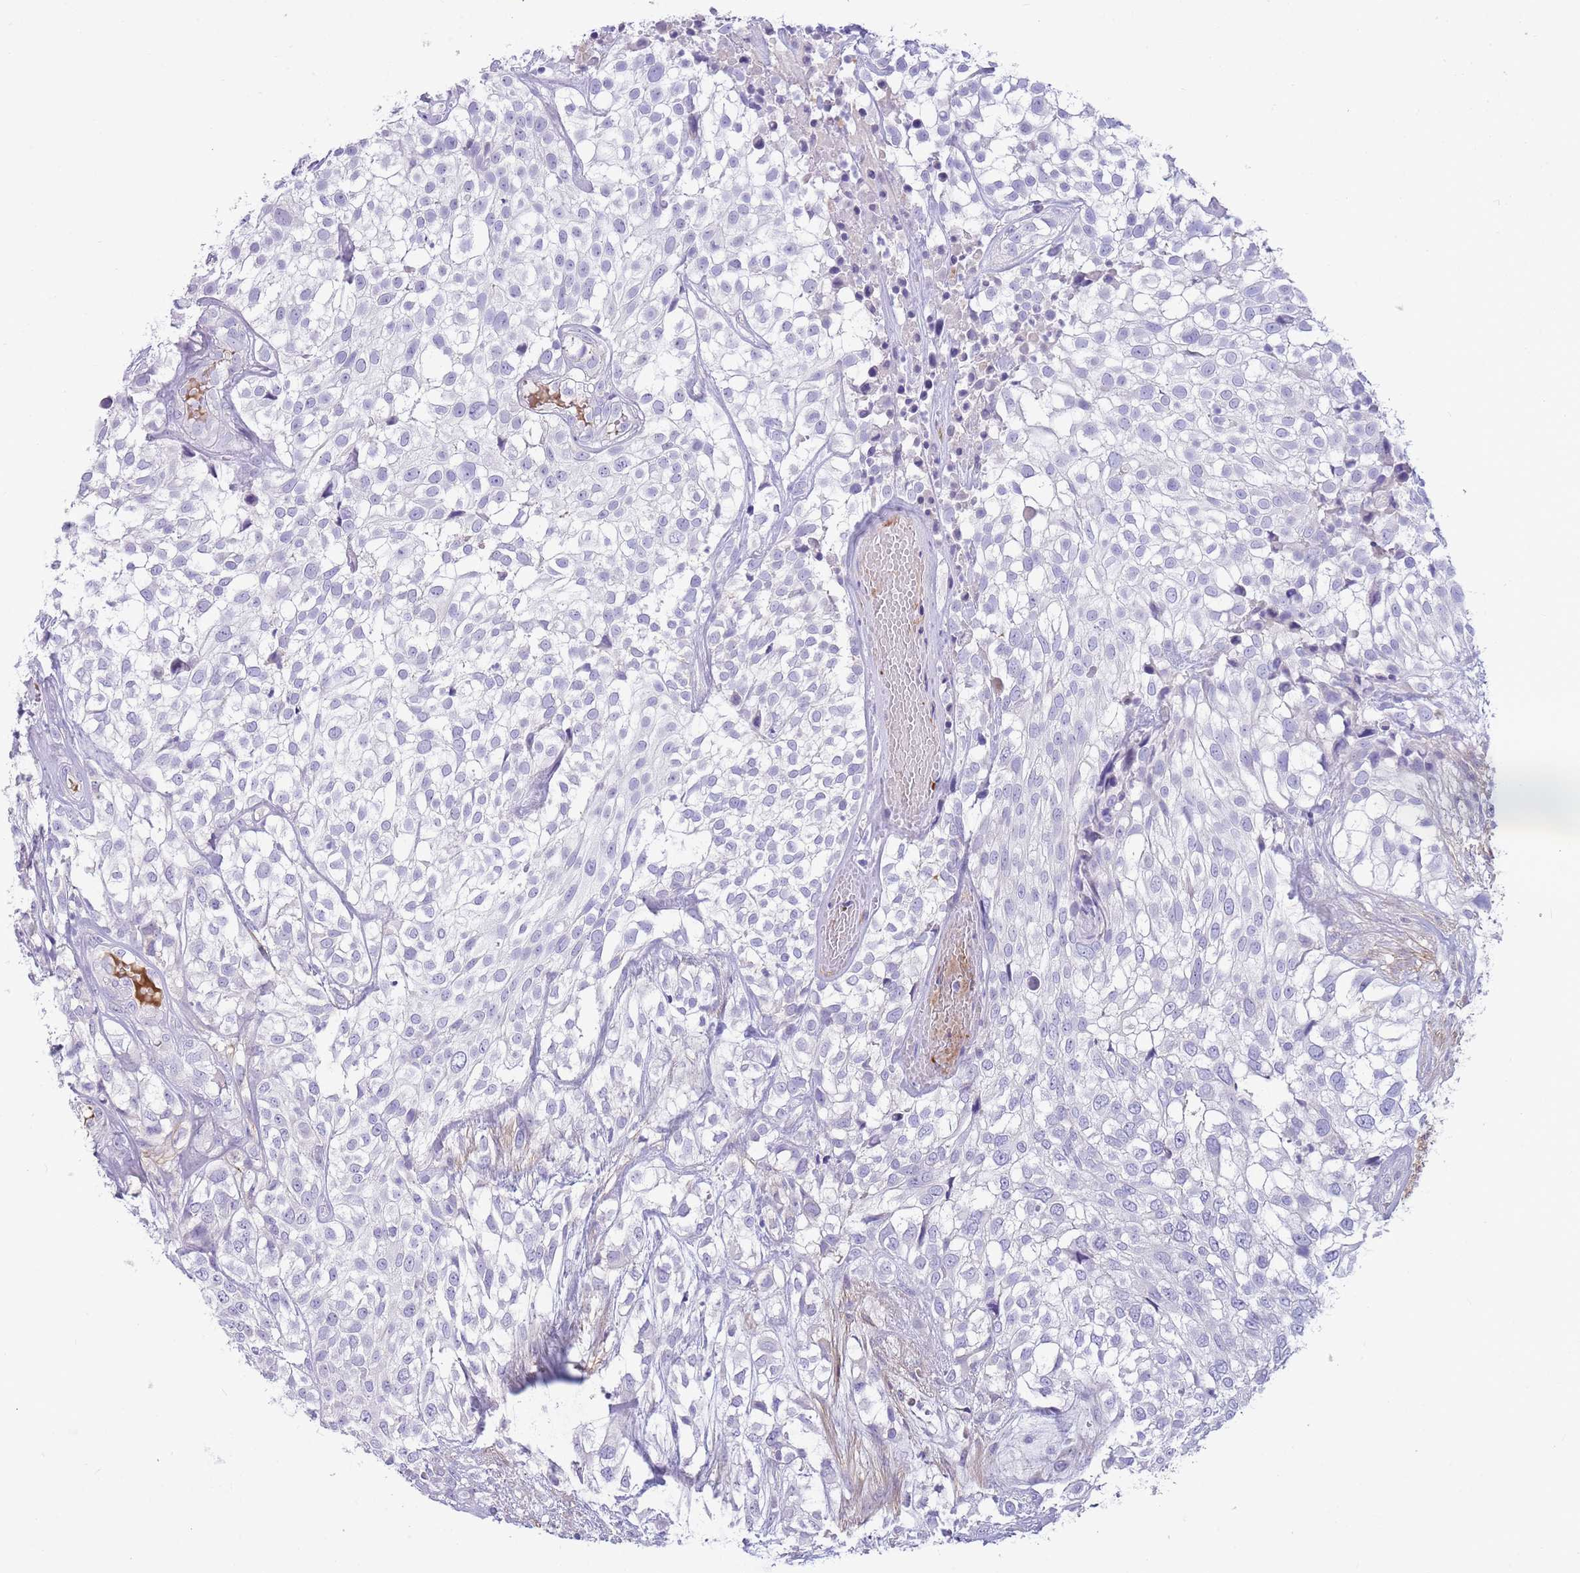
{"staining": {"intensity": "negative", "quantity": "none", "location": "none"}, "tissue": "urothelial cancer", "cell_type": "Tumor cells", "image_type": "cancer", "snomed": [{"axis": "morphology", "description": "Urothelial carcinoma, High grade"}, {"axis": "topography", "description": "Urinary bladder"}], "caption": "Immunohistochemistry (IHC) of high-grade urothelial carcinoma displays no positivity in tumor cells.", "gene": "LEPROTL1", "patient": {"sex": "male", "age": 56}}